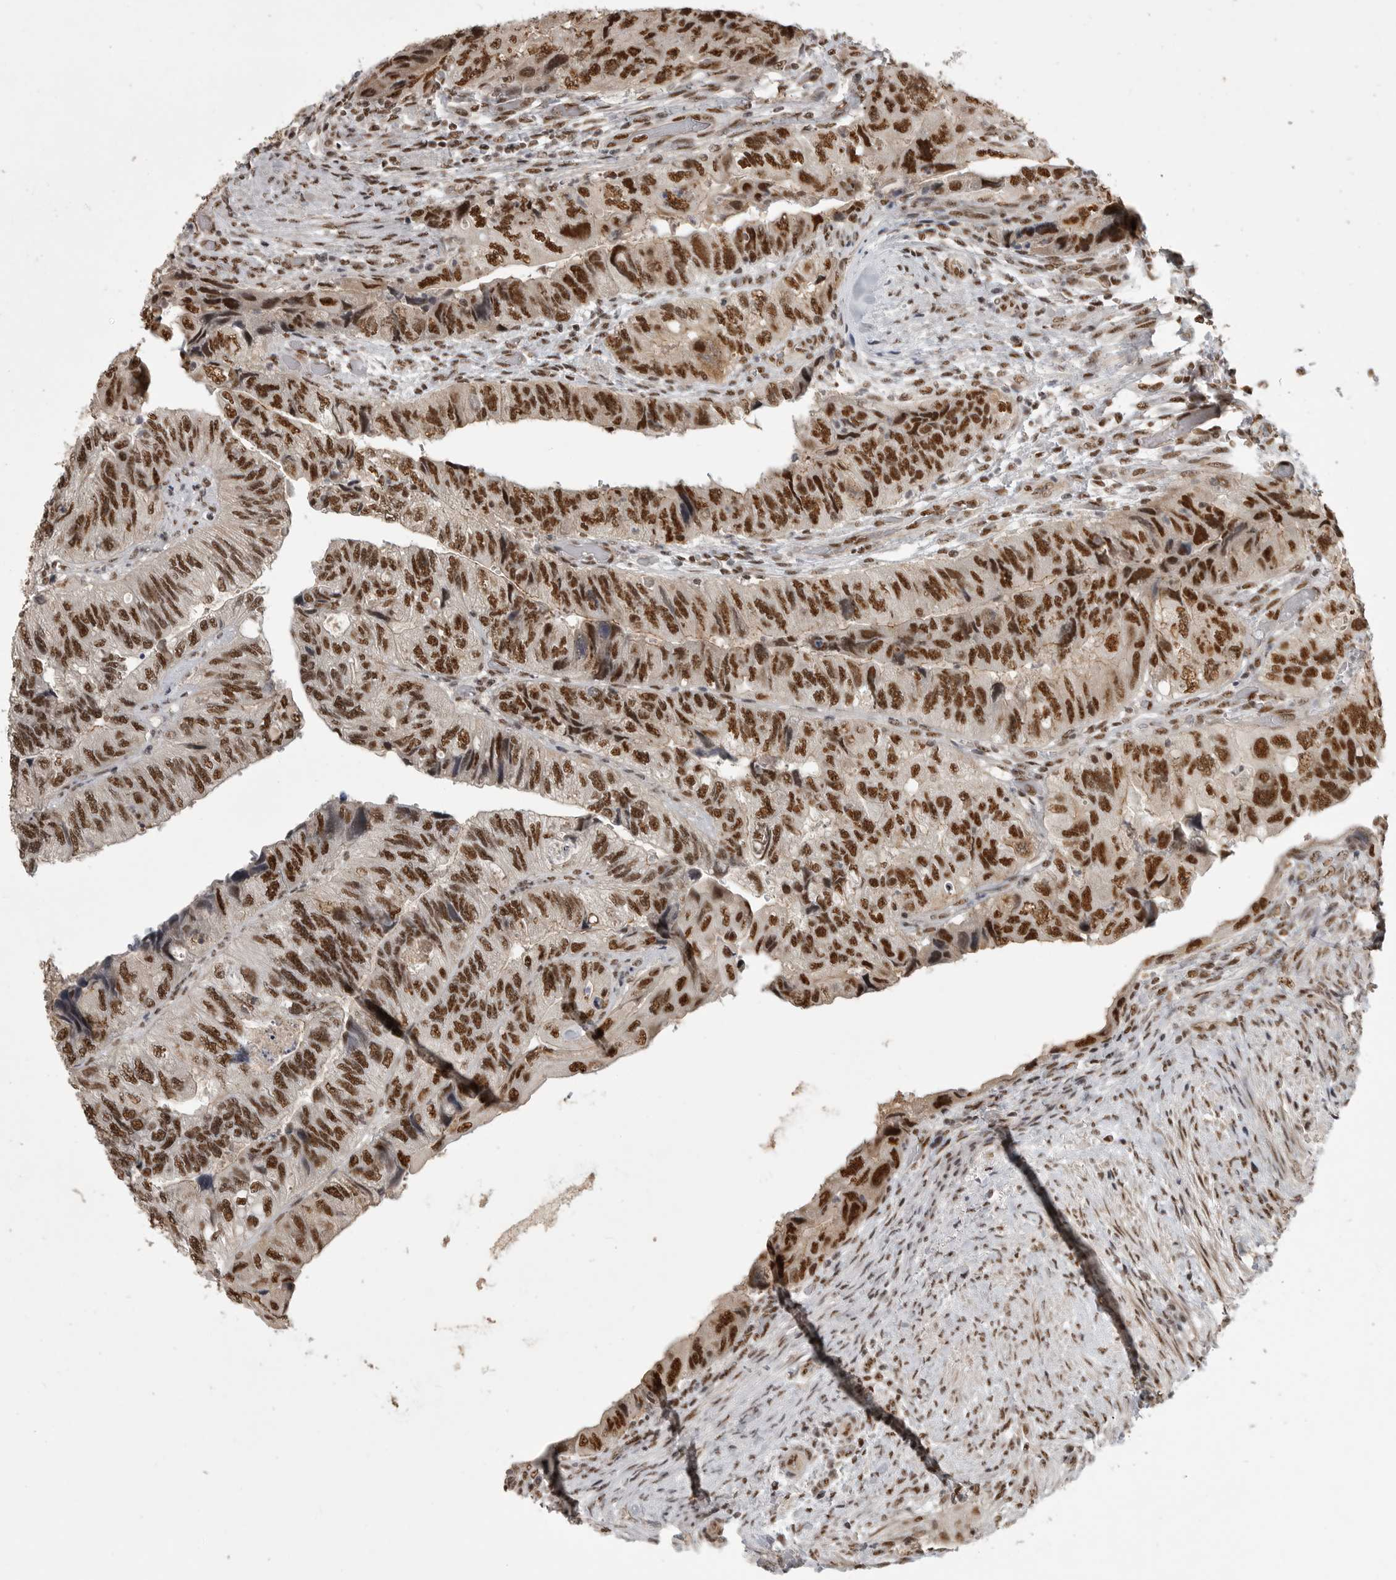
{"staining": {"intensity": "strong", "quantity": ">75%", "location": "nuclear"}, "tissue": "colorectal cancer", "cell_type": "Tumor cells", "image_type": "cancer", "snomed": [{"axis": "morphology", "description": "Adenocarcinoma, NOS"}, {"axis": "topography", "description": "Rectum"}], "caption": "DAB (3,3'-diaminobenzidine) immunohistochemical staining of adenocarcinoma (colorectal) shows strong nuclear protein staining in about >75% of tumor cells.", "gene": "CBLL1", "patient": {"sex": "male", "age": 63}}